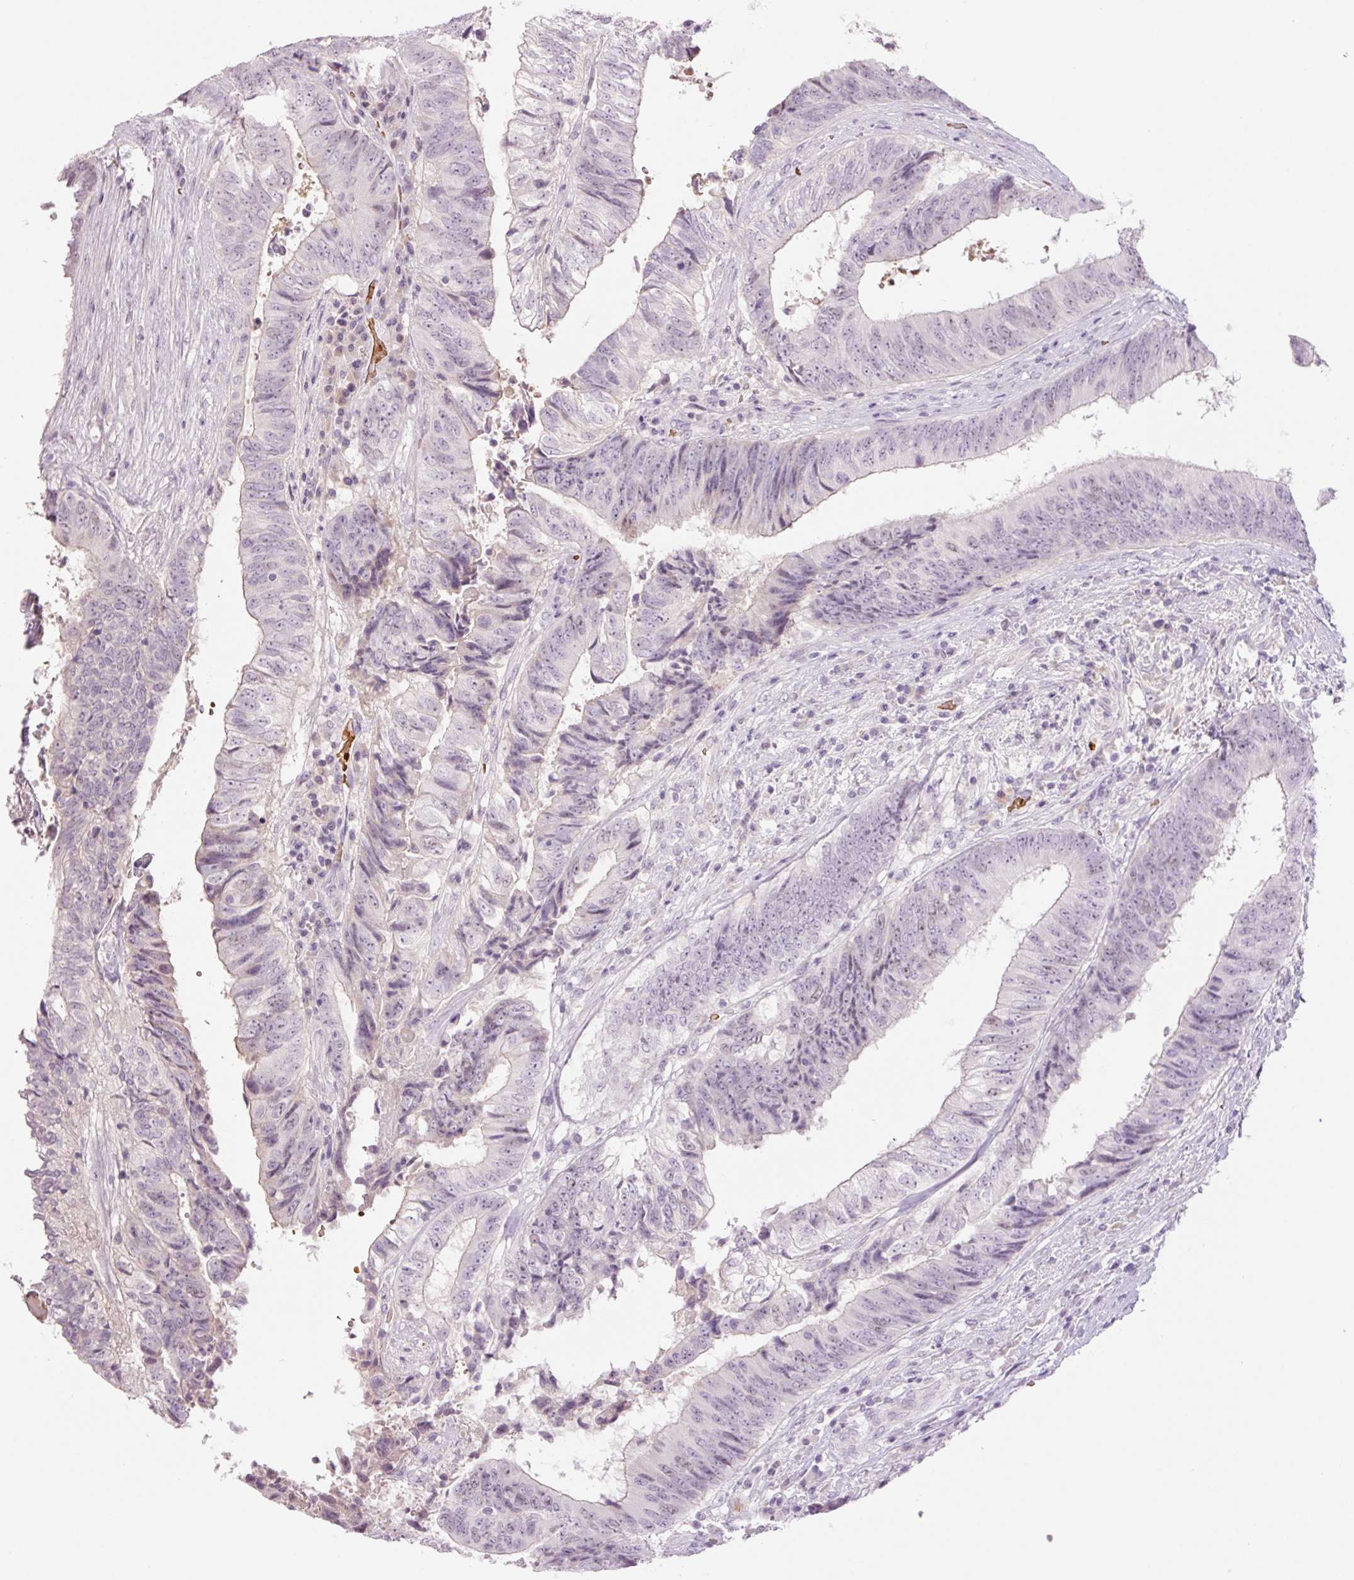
{"staining": {"intensity": "negative", "quantity": "none", "location": "none"}, "tissue": "colorectal cancer", "cell_type": "Tumor cells", "image_type": "cancer", "snomed": [{"axis": "morphology", "description": "Adenocarcinoma, NOS"}, {"axis": "topography", "description": "Rectum"}], "caption": "Colorectal adenocarcinoma was stained to show a protein in brown. There is no significant staining in tumor cells. (Brightfield microscopy of DAB (3,3'-diaminobenzidine) IHC at high magnification).", "gene": "LY6G6D", "patient": {"sex": "male", "age": 72}}